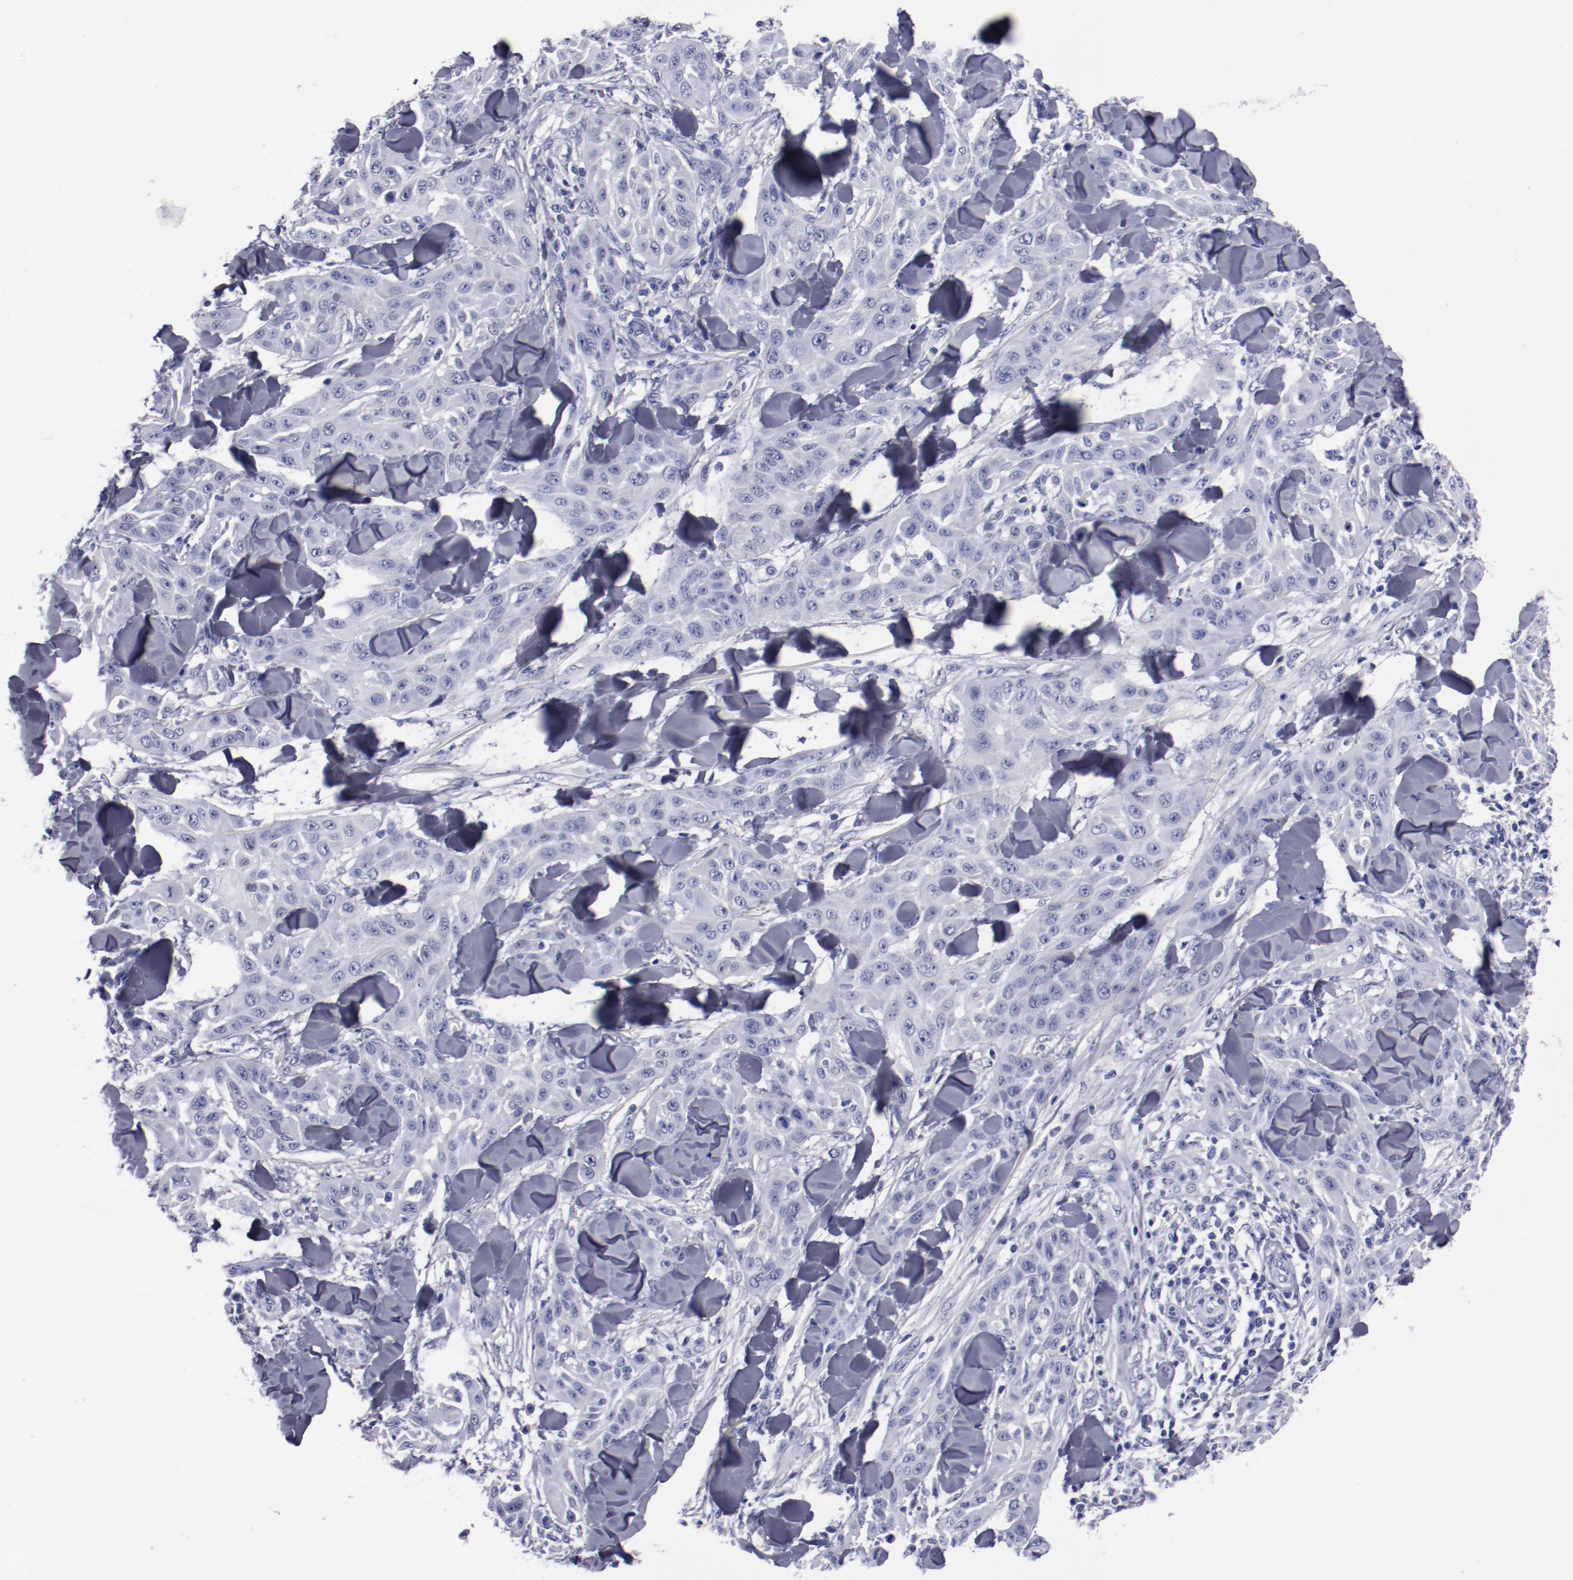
{"staining": {"intensity": "negative", "quantity": "none", "location": "none"}, "tissue": "skin cancer", "cell_type": "Tumor cells", "image_type": "cancer", "snomed": [{"axis": "morphology", "description": "Squamous cell carcinoma, NOS"}, {"axis": "topography", "description": "Skin"}], "caption": "High power microscopy image of an immunohistochemistry micrograph of skin cancer (squamous cell carcinoma), revealing no significant expression in tumor cells.", "gene": "HNF1B", "patient": {"sex": "male", "age": 24}}